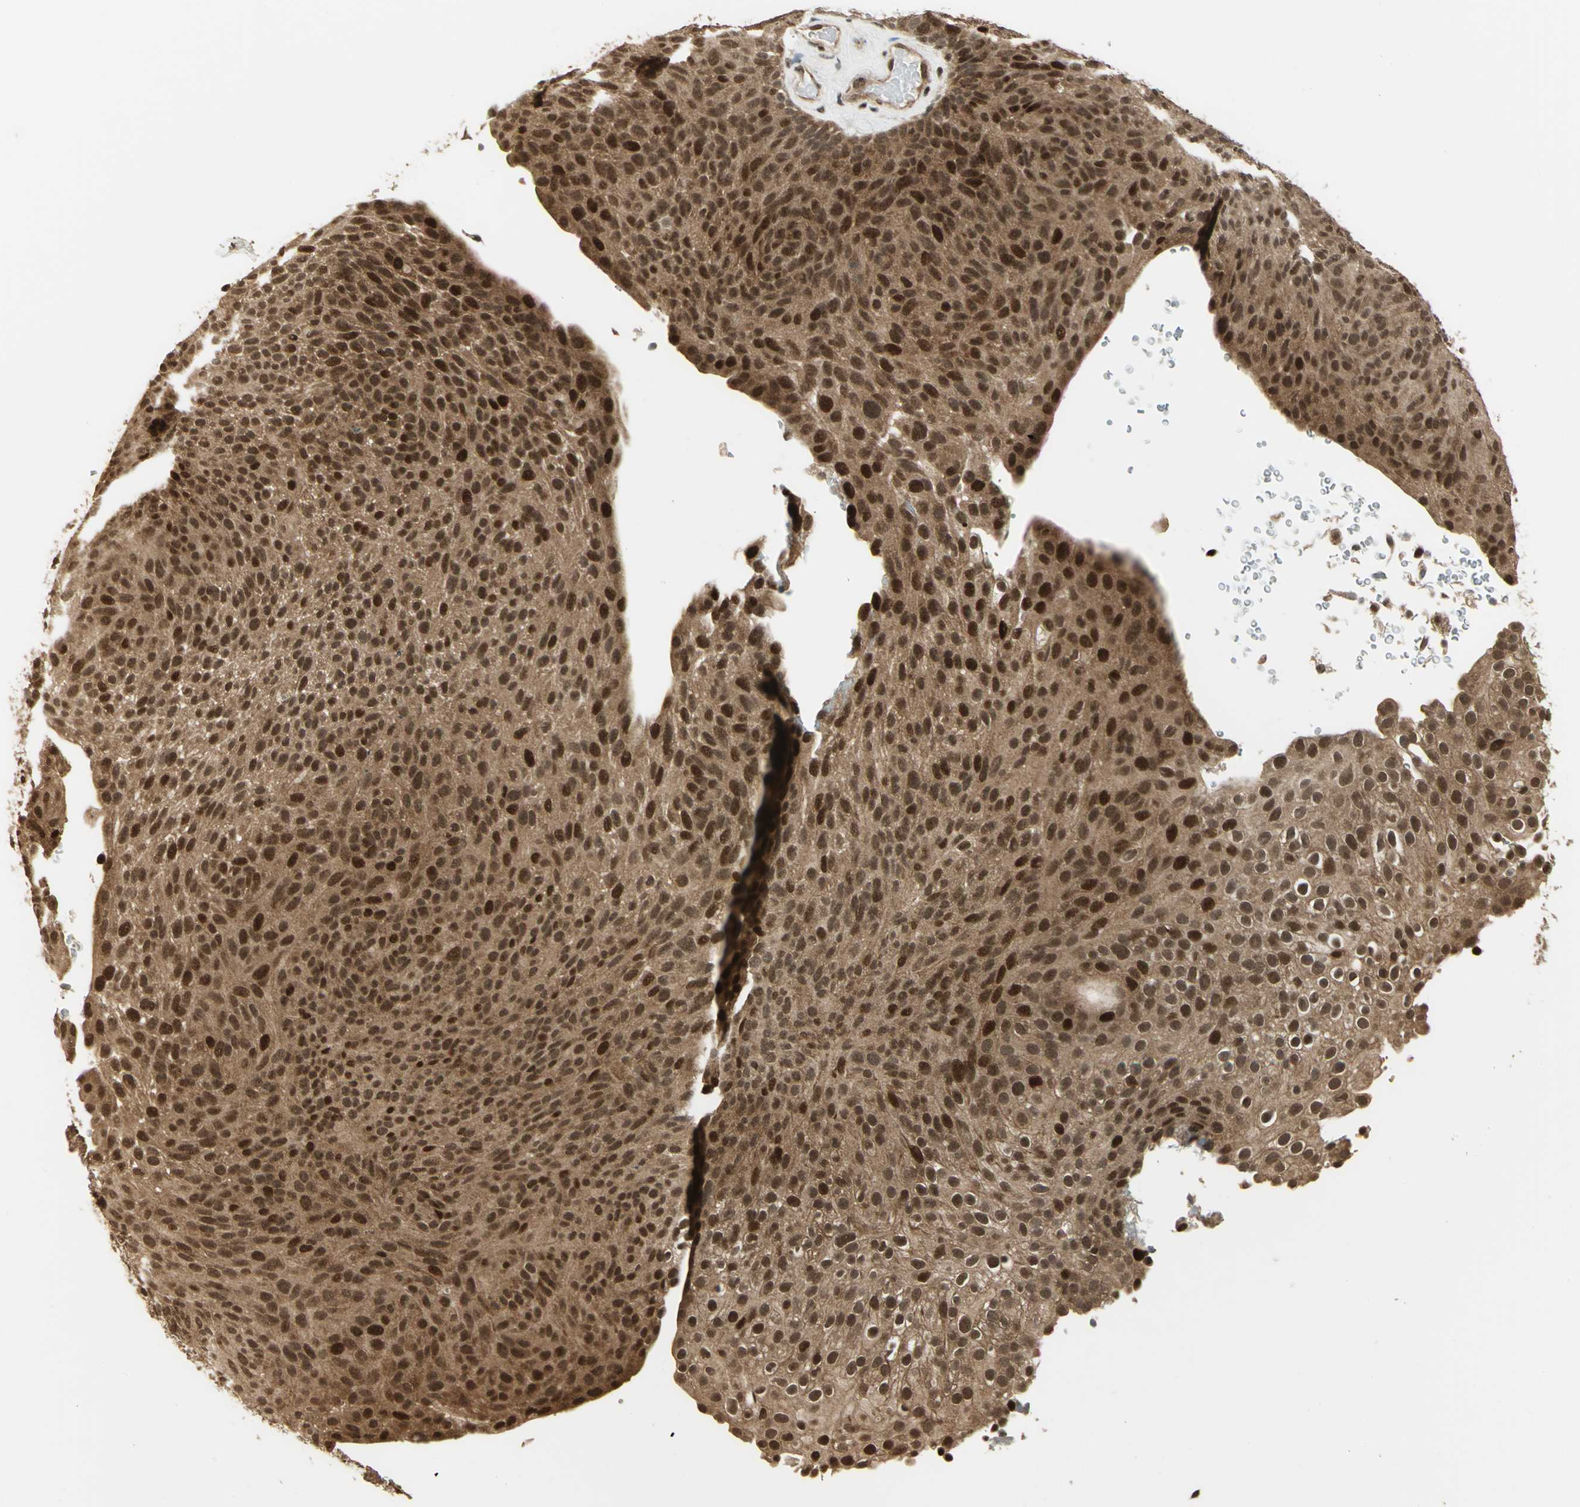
{"staining": {"intensity": "strong", "quantity": ">75%", "location": "cytoplasmic/membranous,nuclear"}, "tissue": "urothelial cancer", "cell_type": "Tumor cells", "image_type": "cancer", "snomed": [{"axis": "morphology", "description": "Urothelial carcinoma, Low grade"}, {"axis": "topography", "description": "Urinary bladder"}], "caption": "Tumor cells exhibit high levels of strong cytoplasmic/membranous and nuclear staining in about >75% of cells in urothelial cancer.", "gene": "PSMC3", "patient": {"sex": "male", "age": 78}}